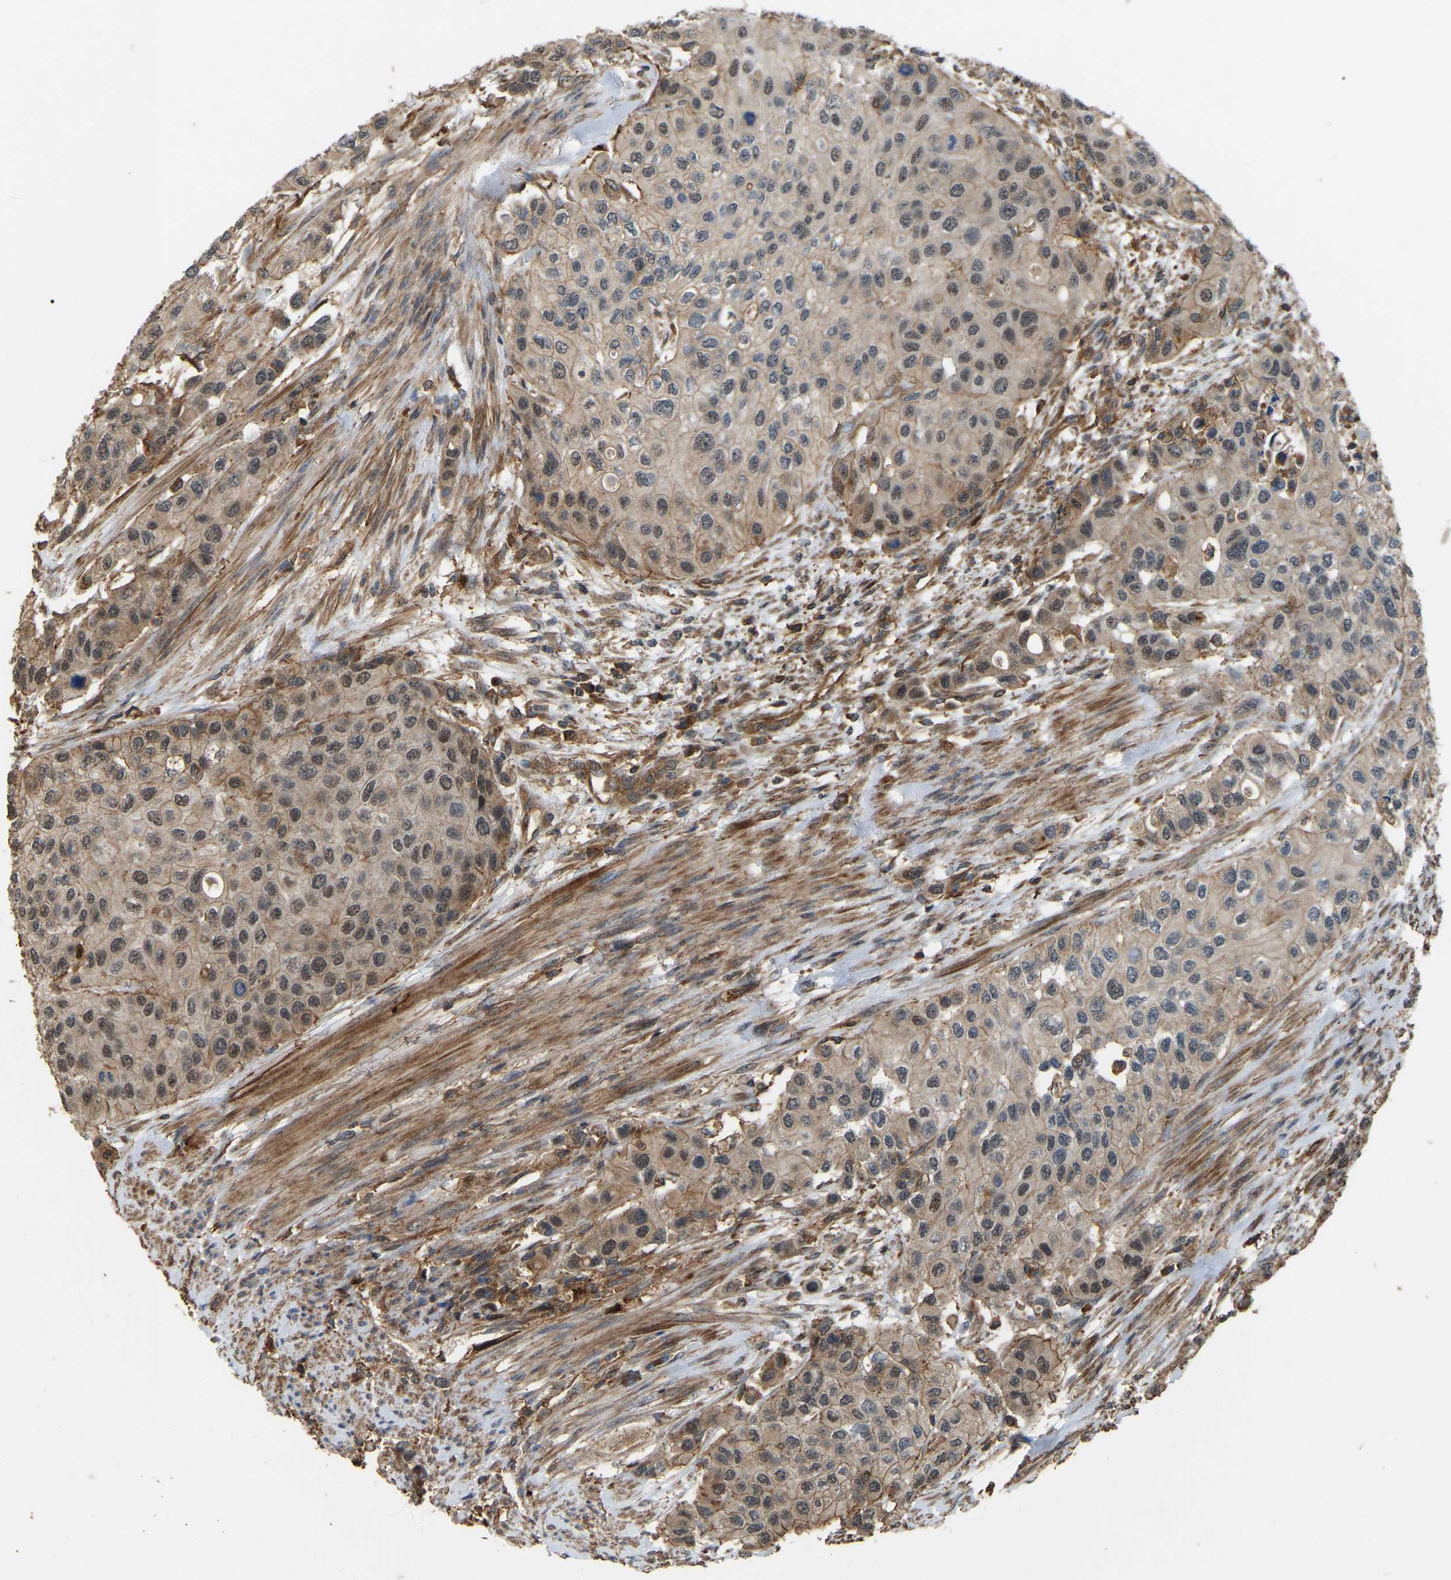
{"staining": {"intensity": "moderate", "quantity": "25%-75%", "location": "cytoplasmic/membranous,nuclear"}, "tissue": "urothelial cancer", "cell_type": "Tumor cells", "image_type": "cancer", "snomed": [{"axis": "morphology", "description": "Urothelial carcinoma, High grade"}, {"axis": "topography", "description": "Urinary bladder"}], "caption": "Protein expression analysis of high-grade urothelial carcinoma exhibits moderate cytoplasmic/membranous and nuclear expression in approximately 25%-75% of tumor cells.", "gene": "SAMD9L", "patient": {"sex": "female", "age": 56}}